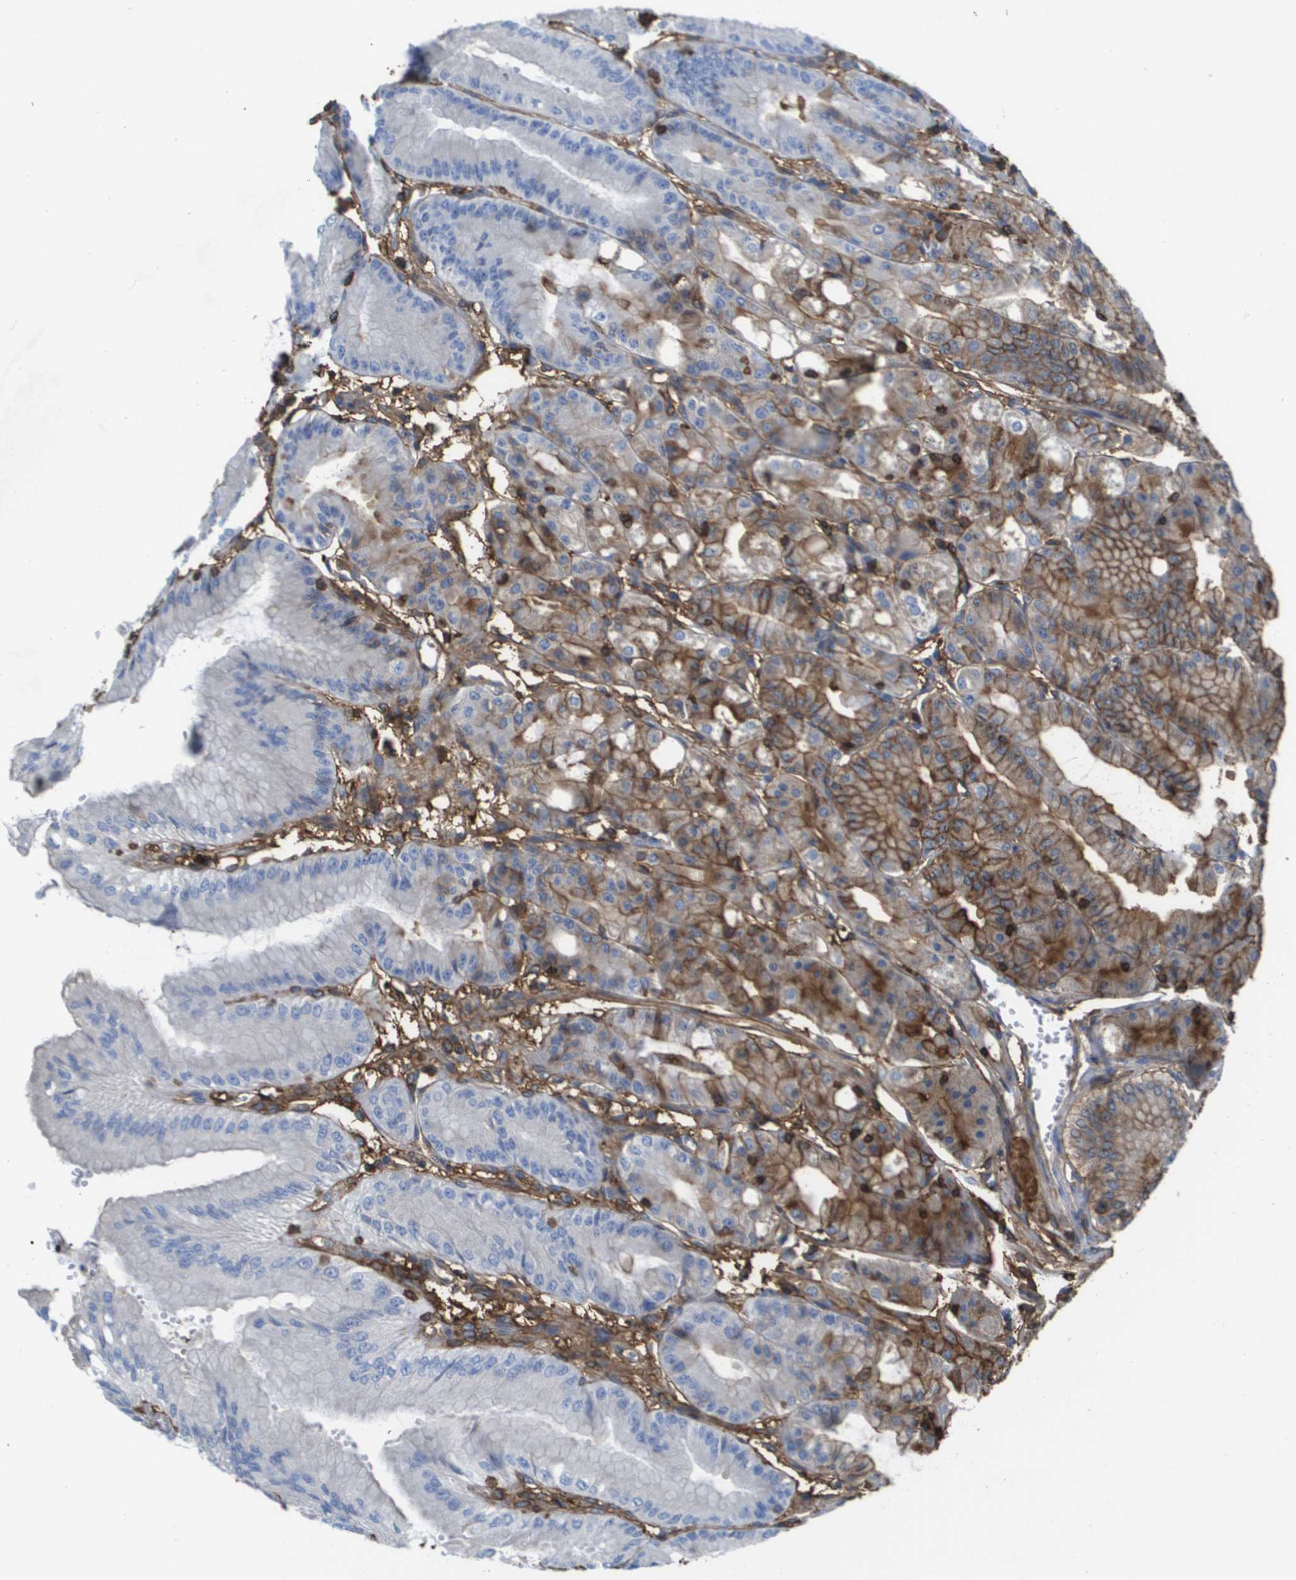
{"staining": {"intensity": "moderate", "quantity": "25%-75%", "location": "cytoplasmic/membranous"}, "tissue": "stomach", "cell_type": "Glandular cells", "image_type": "normal", "snomed": [{"axis": "morphology", "description": "Normal tissue, NOS"}, {"axis": "topography", "description": "Stomach, lower"}], "caption": "Immunohistochemistry staining of benign stomach, which exhibits medium levels of moderate cytoplasmic/membranous positivity in approximately 25%-75% of glandular cells indicating moderate cytoplasmic/membranous protein positivity. The staining was performed using DAB (3,3'-diaminobenzidine) (brown) for protein detection and nuclei were counterstained in hematoxylin (blue).", "gene": "PASK", "patient": {"sex": "male", "age": 71}}